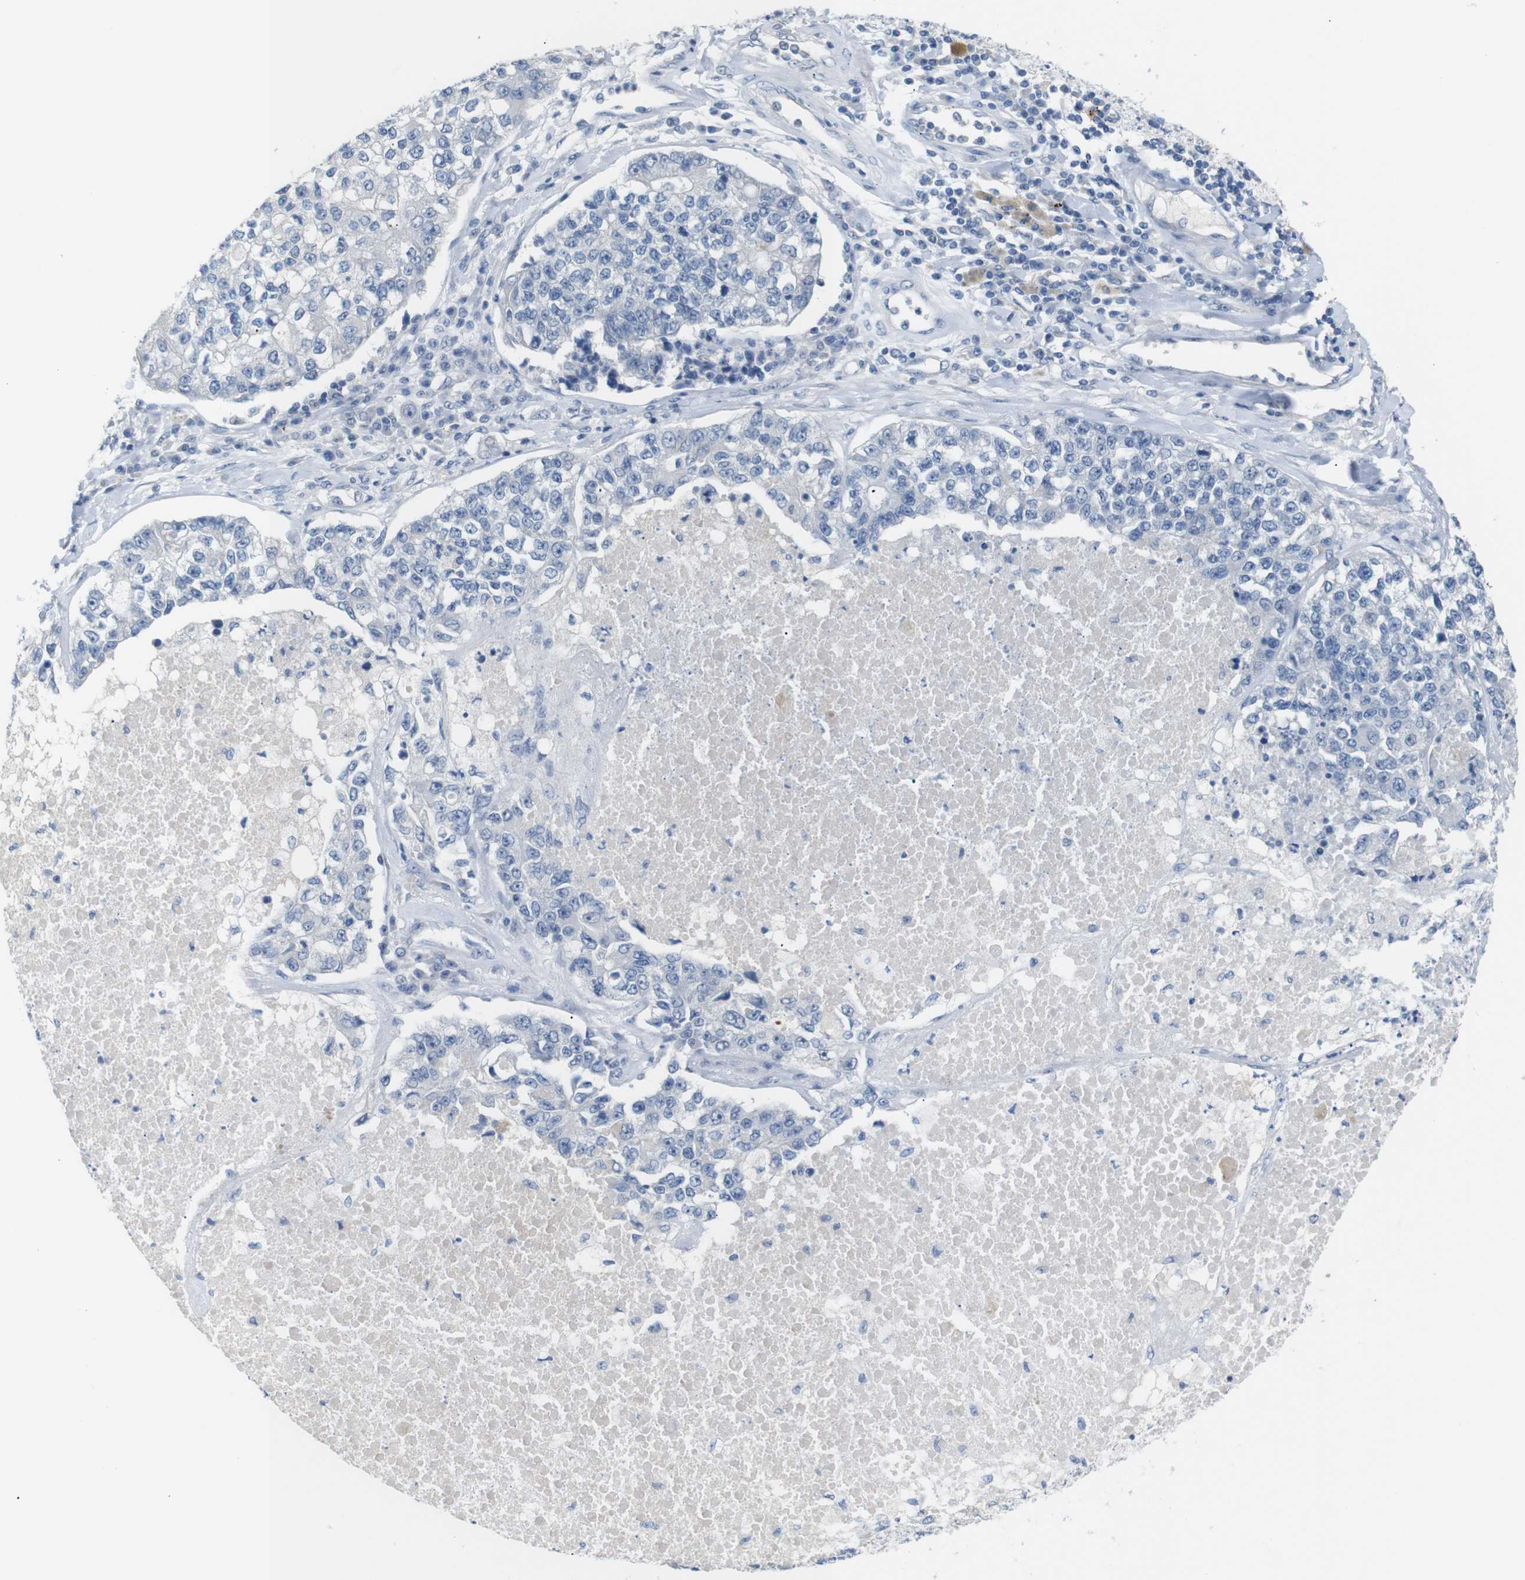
{"staining": {"intensity": "negative", "quantity": "none", "location": "none"}, "tissue": "lung cancer", "cell_type": "Tumor cells", "image_type": "cancer", "snomed": [{"axis": "morphology", "description": "Adenocarcinoma, NOS"}, {"axis": "topography", "description": "Lung"}], "caption": "Histopathology image shows no protein positivity in tumor cells of lung cancer (adenocarcinoma) tissue.", "gene": "CHRM5", "patient": {"sex": "male", "age": 49}}